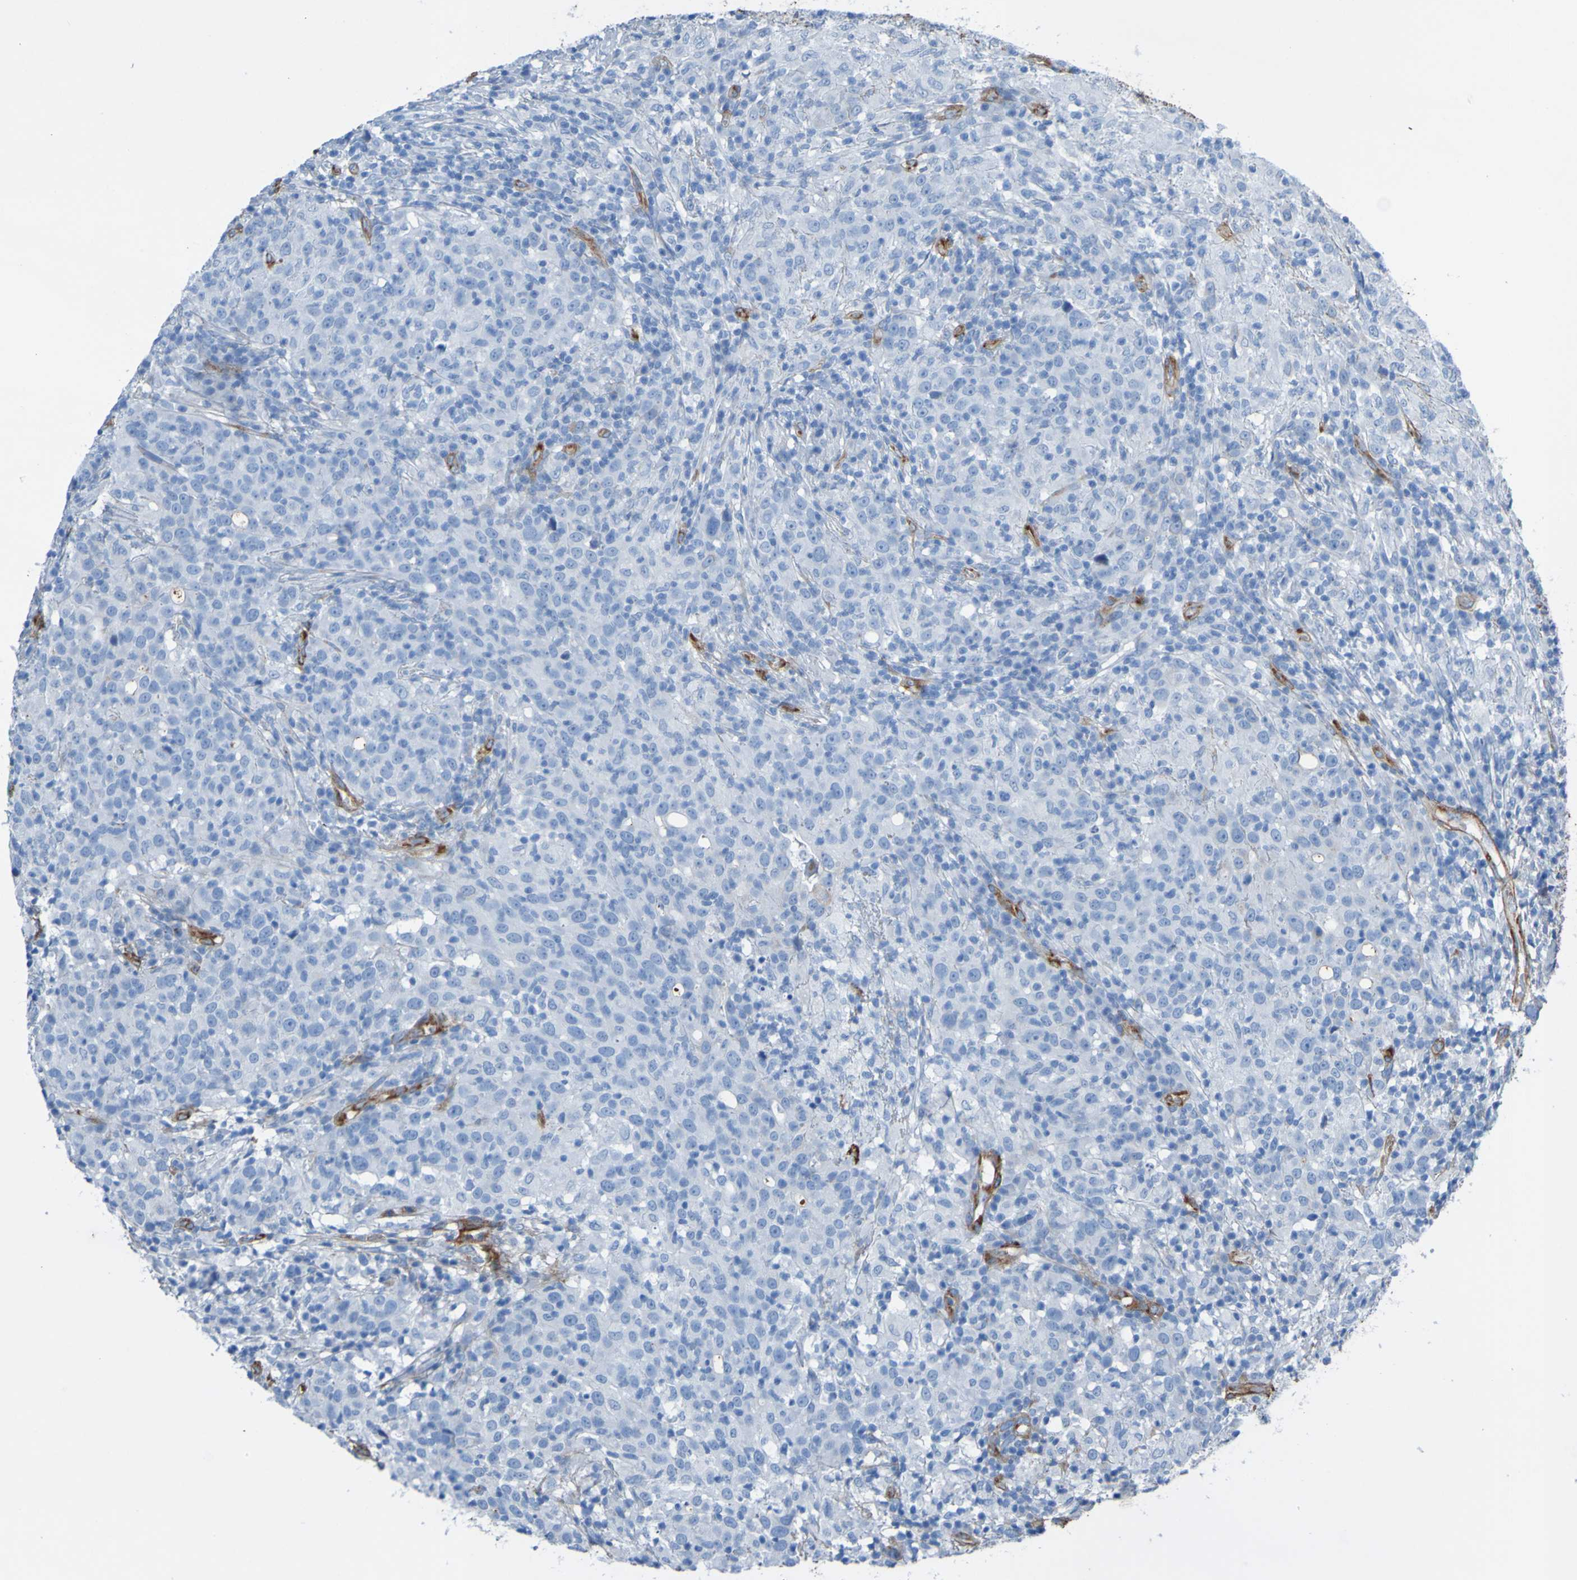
{"staining": {"intensity": "negative", "quantity": "none", "location": "none"}, "tissue": "head and neck cancer", "cell_type": "Tumor cells", "image_type": "cancer", "snomed": [{"axis": "morphology", "description": "Adenocarcinoma, NOS"}, {"axis": "topography", "description": "Salivary gland"}, {"axis": "topography", "description": "Head-Neck"}], "caption": "High power microscopy photomicrograph of an immunohistochemistry (IHC) micrograph of head and neck cancer, revealing no significant staining in tumor cells.", "gene": "COL4A2", "patient": {"sex": "female", "age": 65}}